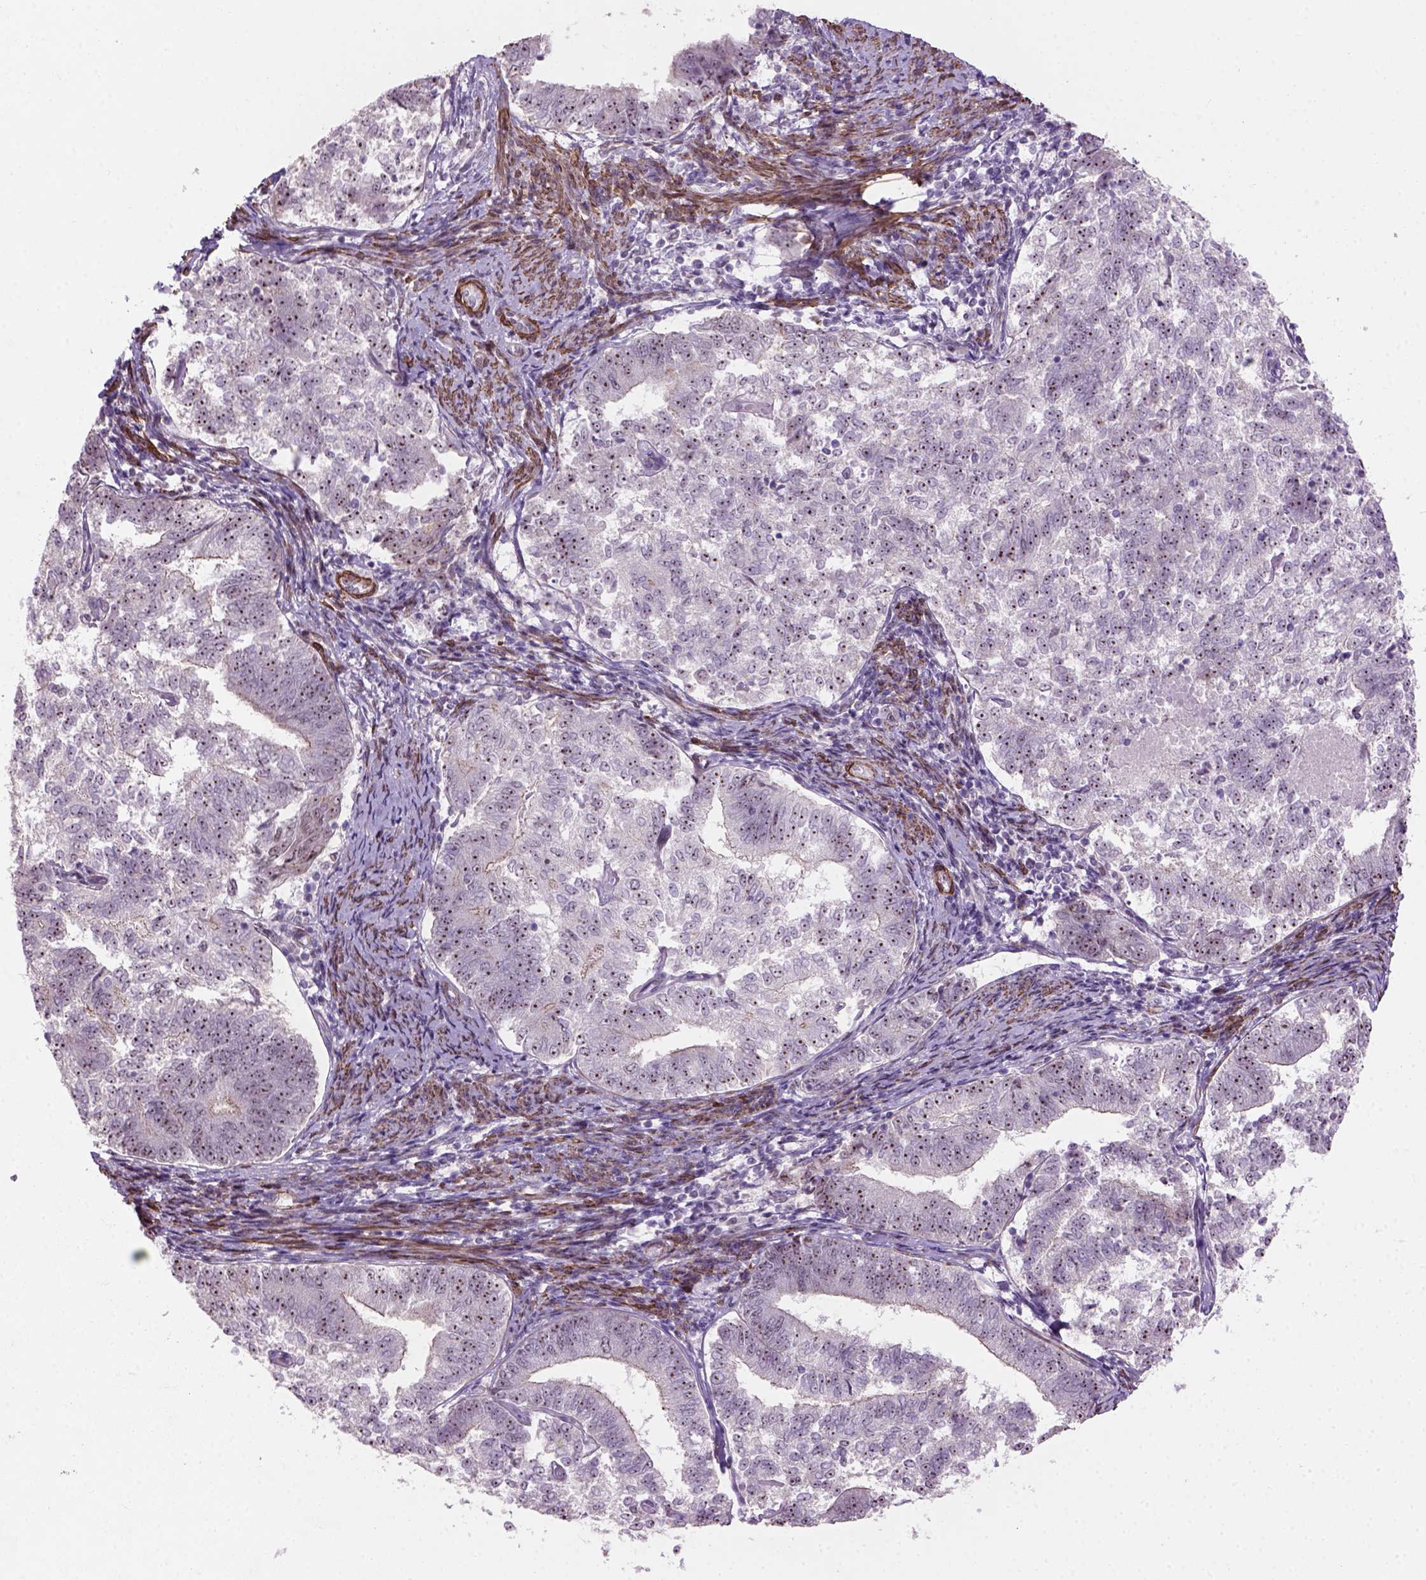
{"staining": {"intensity": "moderate", "quantity": ">75%", "location": "nuclear"}, "tissue": "endometrial cancer", "cell_type": "Tumor cells", "image_type": "cancer", "snomed": [{"axis": "morphology", "description": "Adenocarcinoma, NOS"}, {"axis": "topography", "description": "Endometrium"}], "caption": "Human endometrial cancer stained with a brown dye demonstrates moderate nuclear positive staining in about >75% of tumor cells.", "gene": "RRS1", "patient": {"sex": "female", "age": 65}}